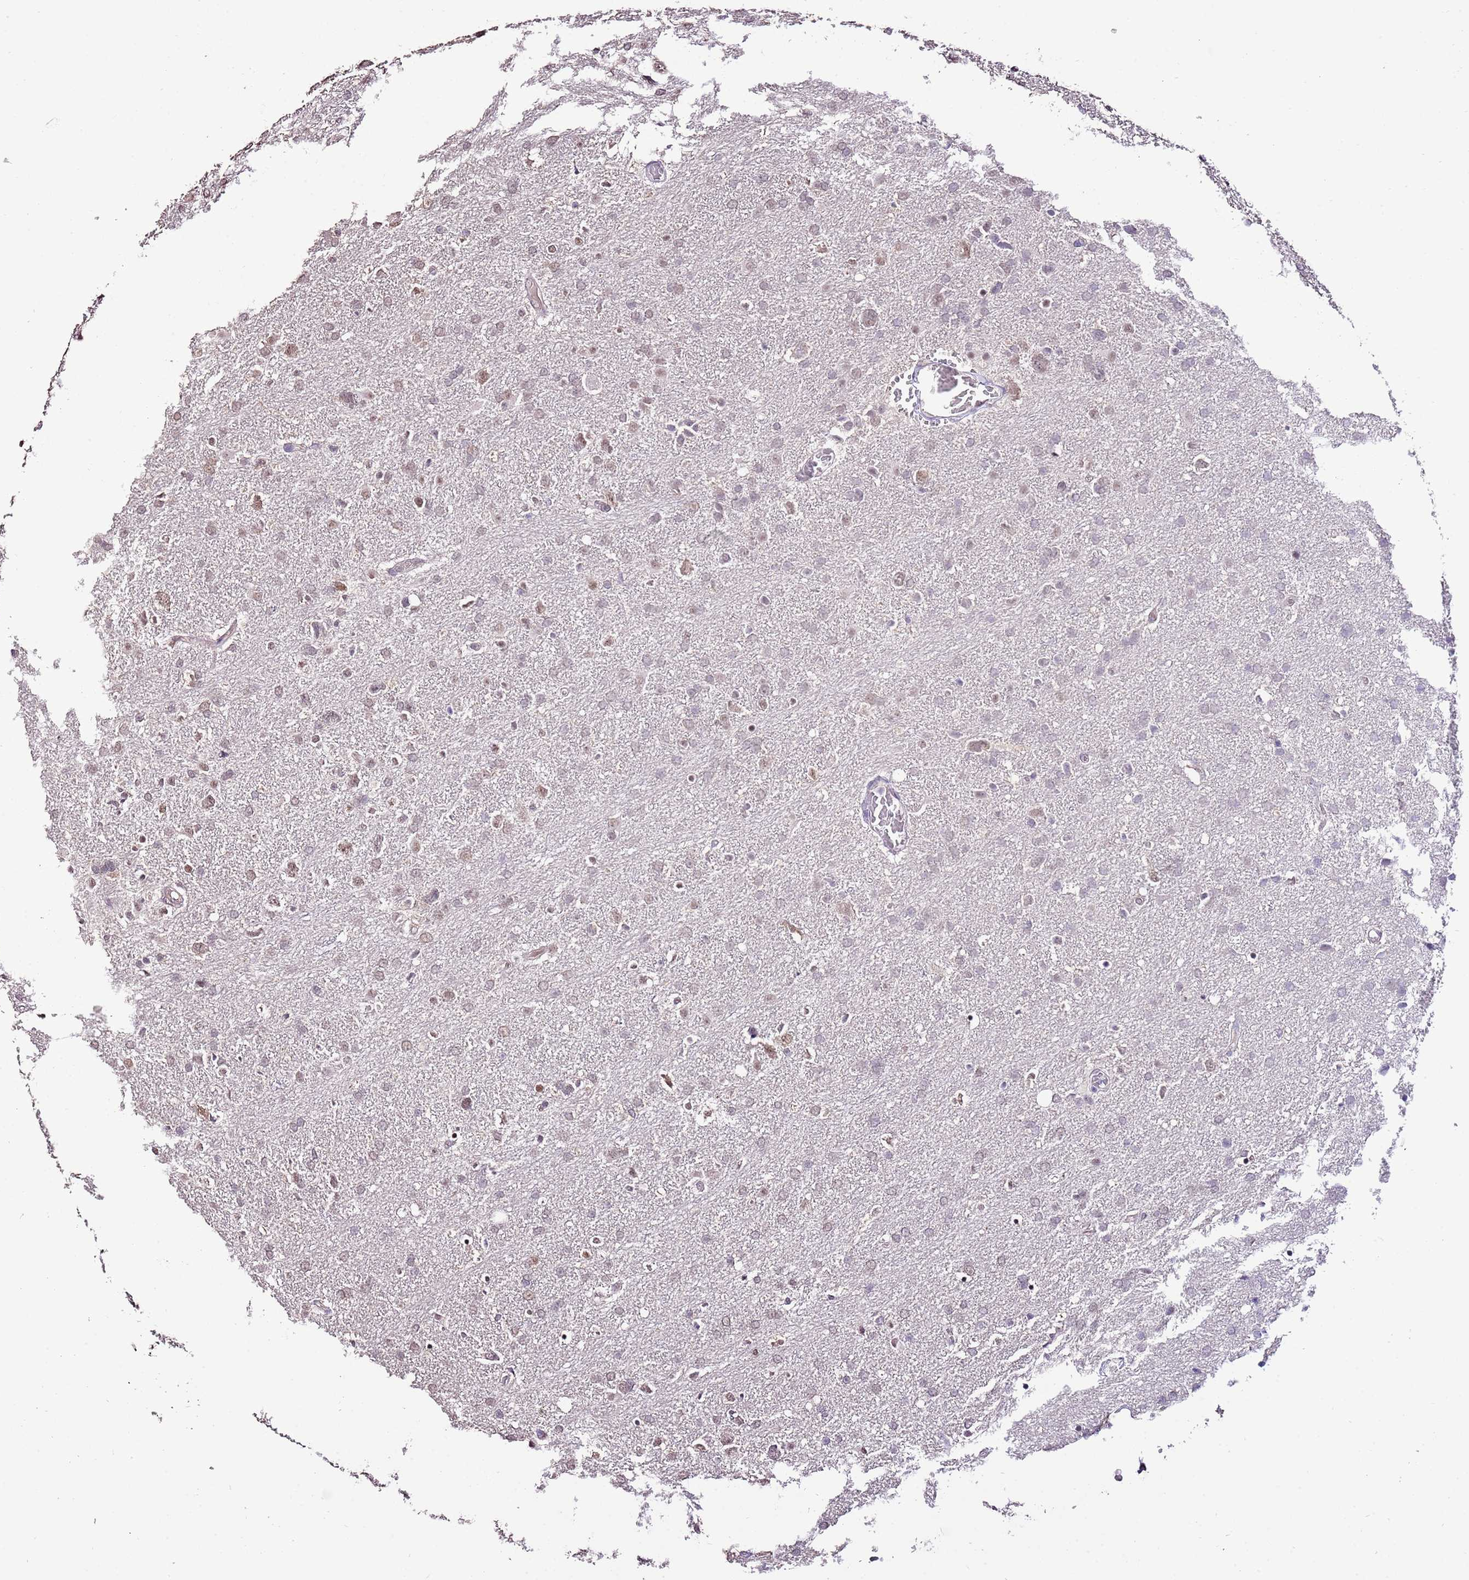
{"staining": {"intensity": "weak", "quantity": ">75%", "location": "nuclear"}, "tissue": "glioma", "cell_type": "Tumor cells", "image_type": "cancer", "snomed": [{"axis": "morphology", "description": "Glioma, malignant, High grade"}, {"axis": "topography", "description": "Brain"}], "caption": "Human glioma stained for a protein (brown) shows weak nuclear positive expression in about >75% of tumor cells.", "gene": "IZUMO4", "patient": {"sex": "male", "age": 61}}